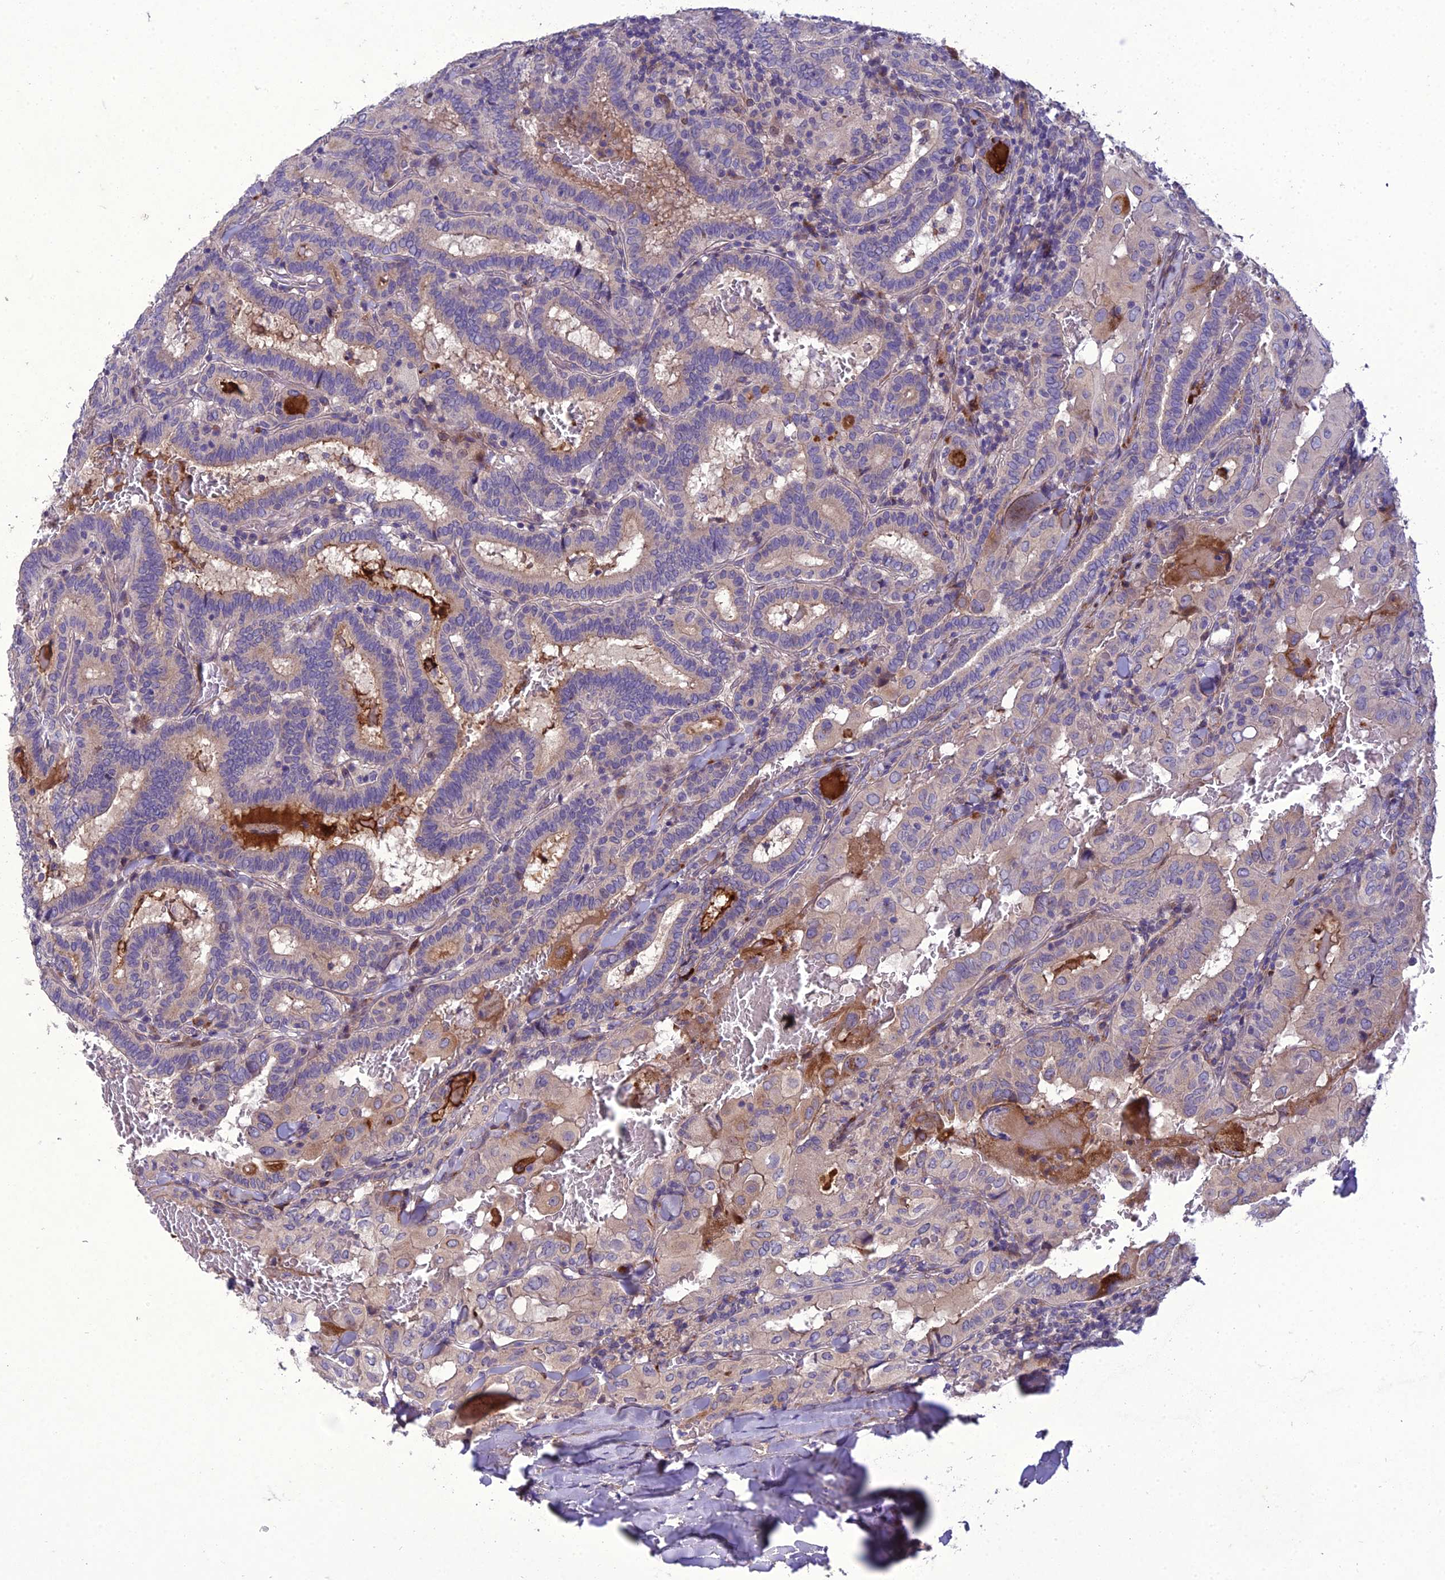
{"staining": {"intensity": "weak", "quantity": "<25%", "location": "cytoplasmic/membranous"}, "tissue": "thyroid cancer", "cell_type": "Tumor cells", "image_type": "cancer", "snomed": [{"axis": "morphology", "description": "Papillary adenocarcinoma, NOS"}, {"axis": "topography", "description": "Thyroid gland"}], "caption": "Protein analysis of thyroid cancer (papillary adenocarcinoma) shows no significant expression in tumor cells.", "gene": "ADIPOR2", "patient": {"sex": "female", "age": 72}}